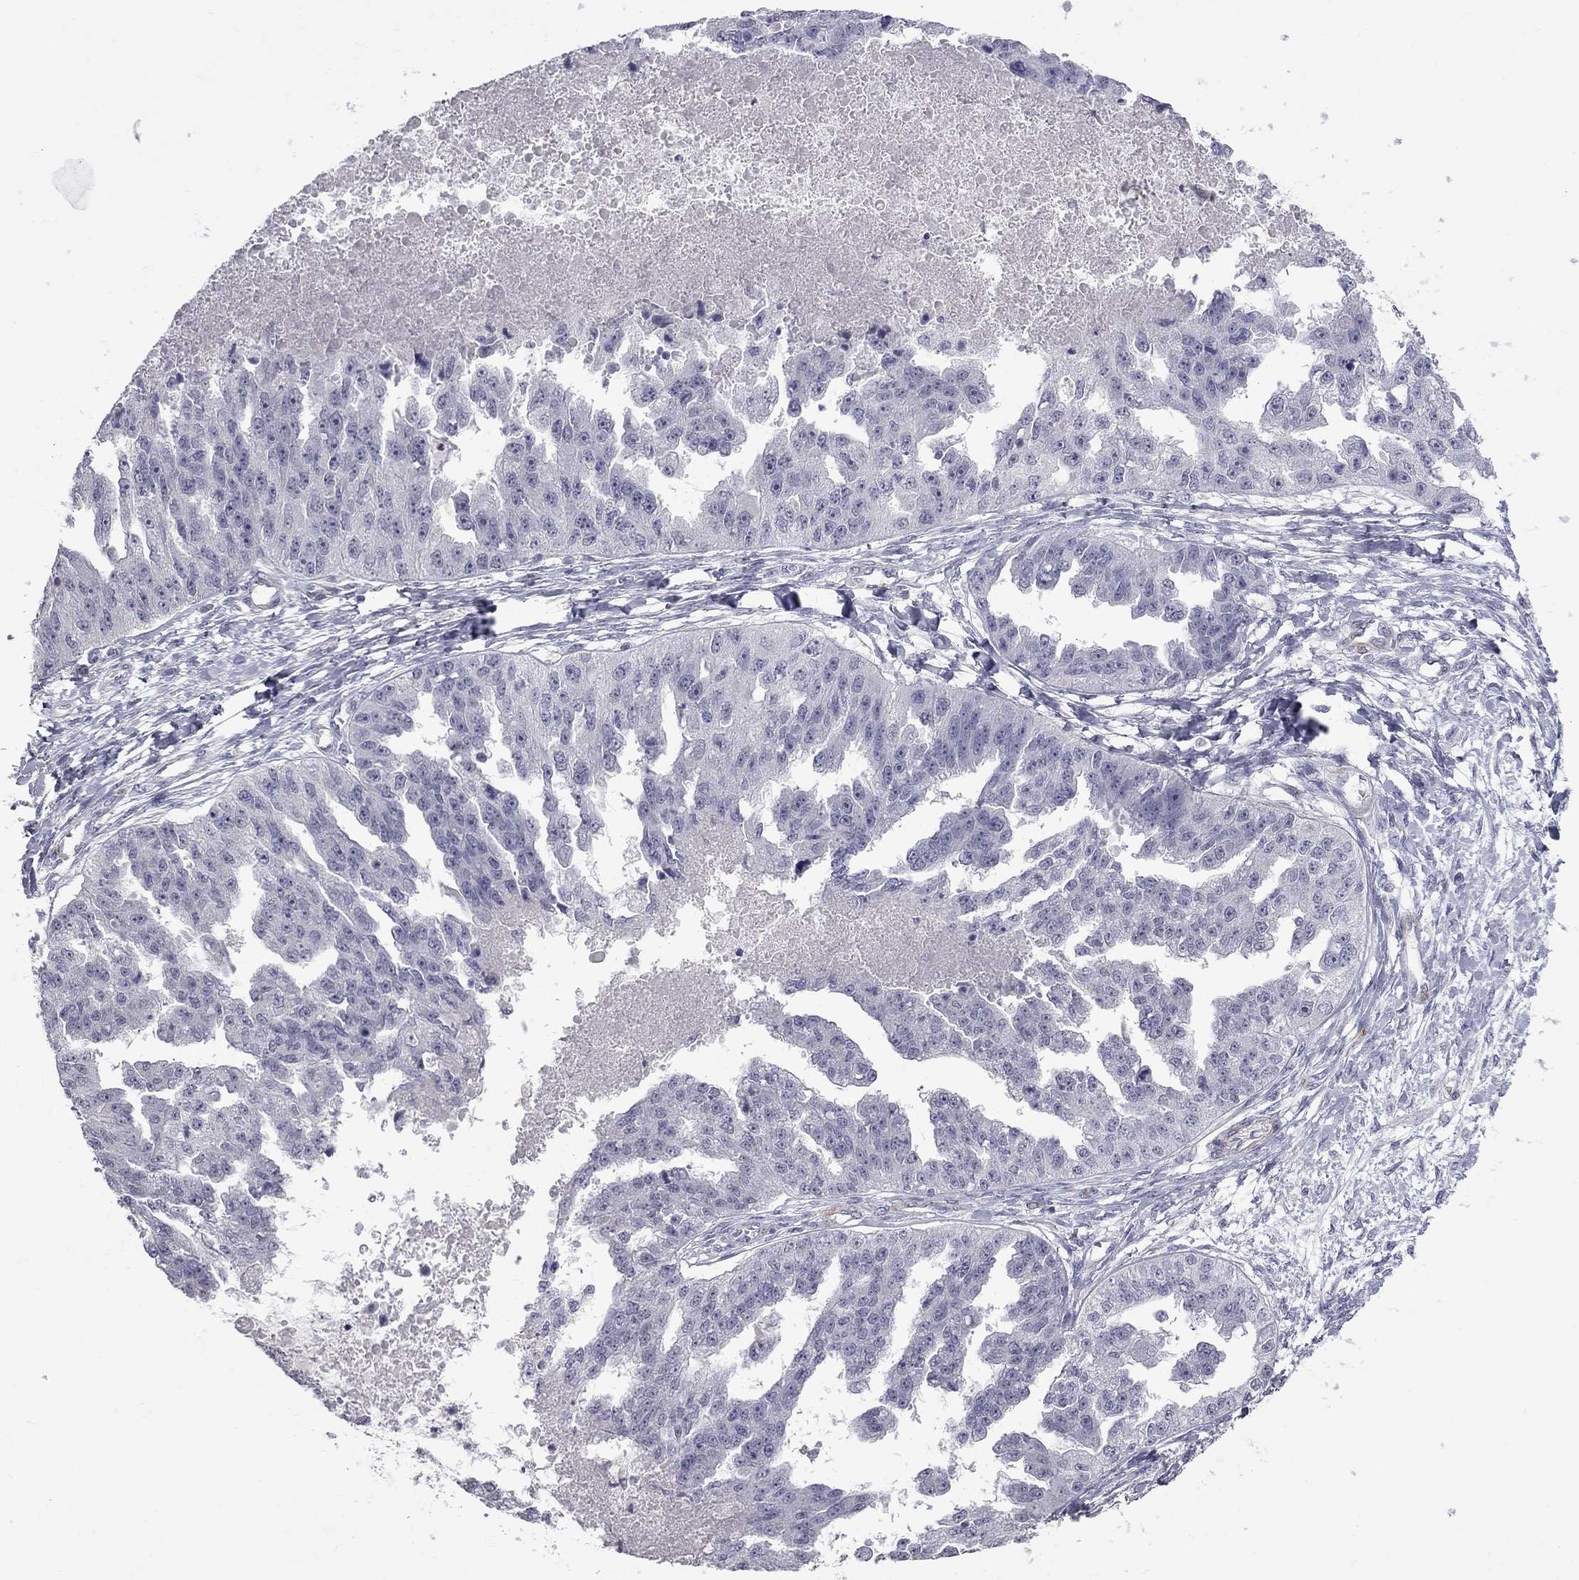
{"staining": {"intensity": "negative", "quantity": "none", "location": "none"}, "tissue": "ovarian cancer", "cell_type": "Tumor cells", "image_type": "cancer", "snomed": [{"axis": "morphology", "description": "Cystadenocarcinoma, serous, NOS"}, {"axis": "topography", "description": "Ovary"}], "caption": "There is no significant staining in tumor cells of ovarian cancer (serous cystadenocarcinoma). (Brightfield microscopy of DAB IHC at high magnification).", "gene": "GSG1L", "patient": {"sex": "female", "age": 58}}